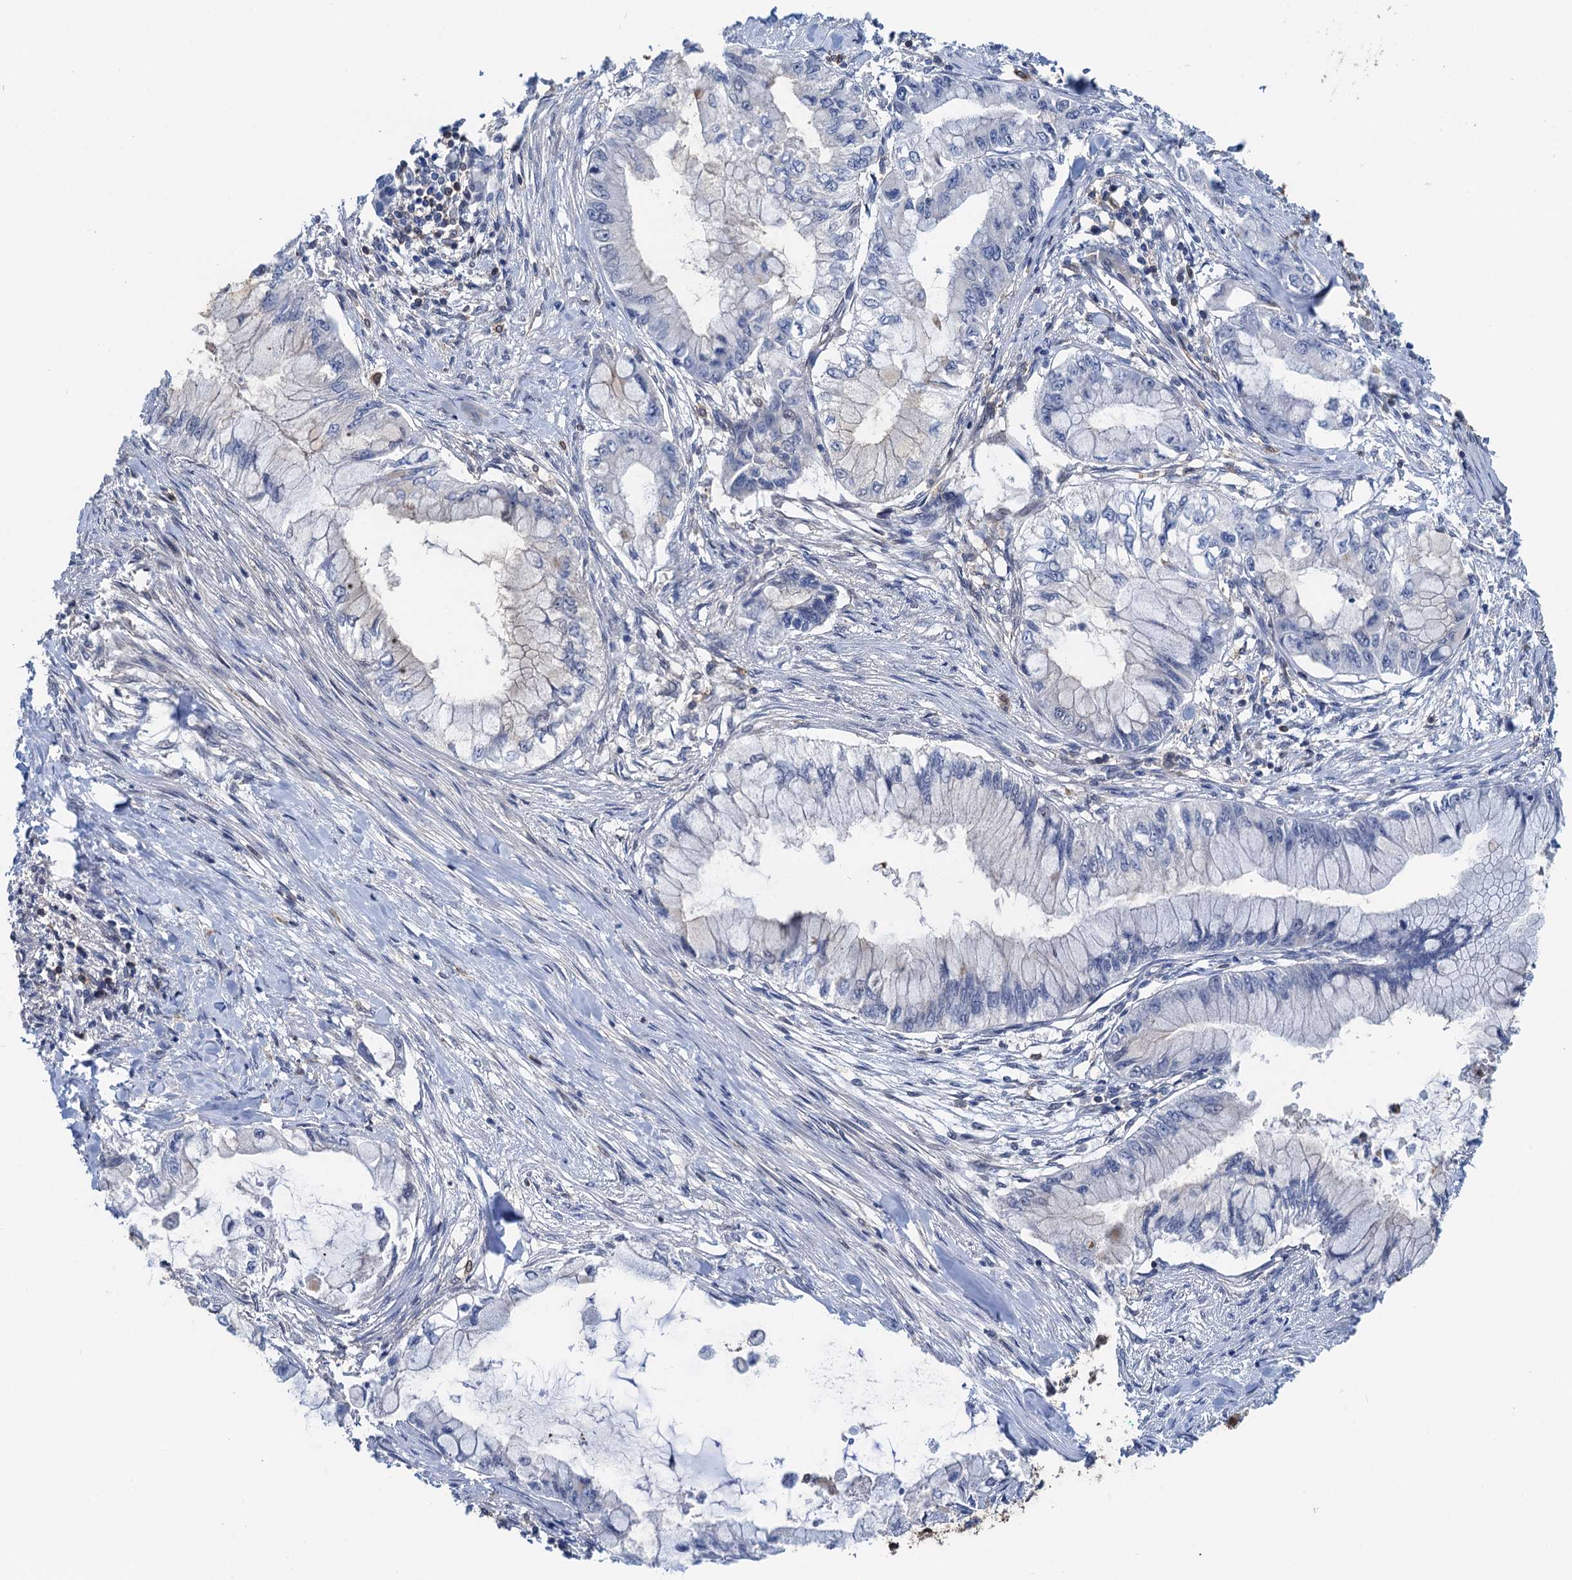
{"staining": {"intensity": "negative", "quantity": "none", "location": "none"}, "tissue": "pancreatic cancer", "cell_type": "Tumor cells", "image_type": "cancer", "snomed": [{"axis": "morphology", "description": "Adenocarcinoma, NOS"}, {"axis": "topography", "description": "Pancreas"}], "caption": "An immunohistochemistry (IHC) photomicrograph of pancreatic cancer (adenocarcinoma) is shown. There is no staining in tumor cells of pancreatic cancer (adenocarcinoma). (DAB immunohistochemistry visualized using brightfield microscopy, high magnification).", "gene": "ZNF609", "patient": {"sex": "male", "age": 48}}